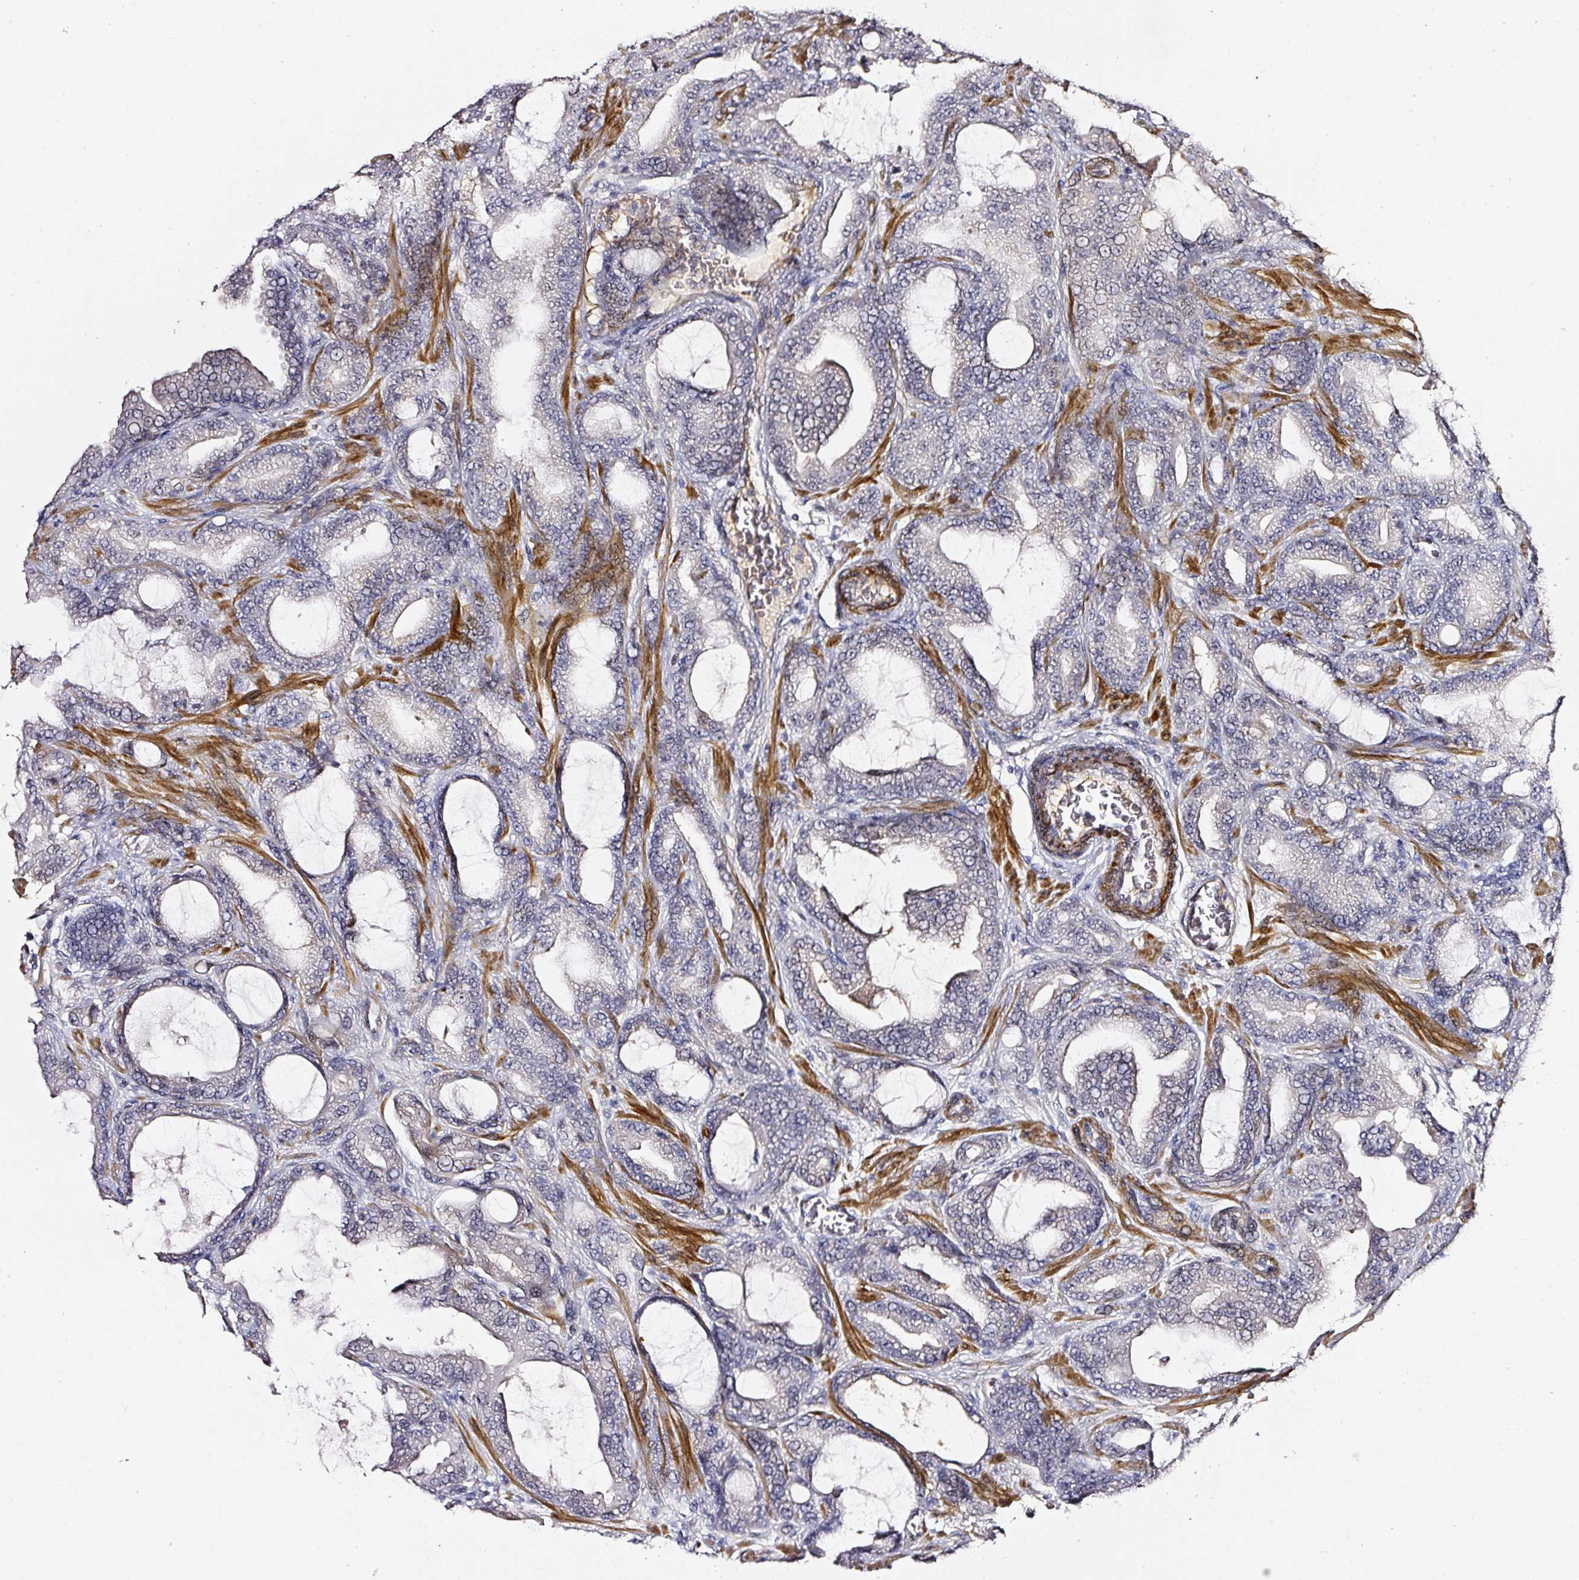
{"staining": {"intensity": "negative", "quantity": "none", "location": "none"}, "tissue": "prostate cancer", "cell_type": "Tumor cells", "image_type": "cancer", "snomed": [{"axis": "morphology", "description": "Adenocarcinoma, High grade"}, {"axis": "topography", "description": "Prostate"}], "caption": "IHC of human prostate cancer reveals no staining in tumor cells. (DAB (3,3'-diaminobenzidine) IHC, high magnification).", "gene": "TOGARAM1", "patient": {"sex": "male", "age": 68}}